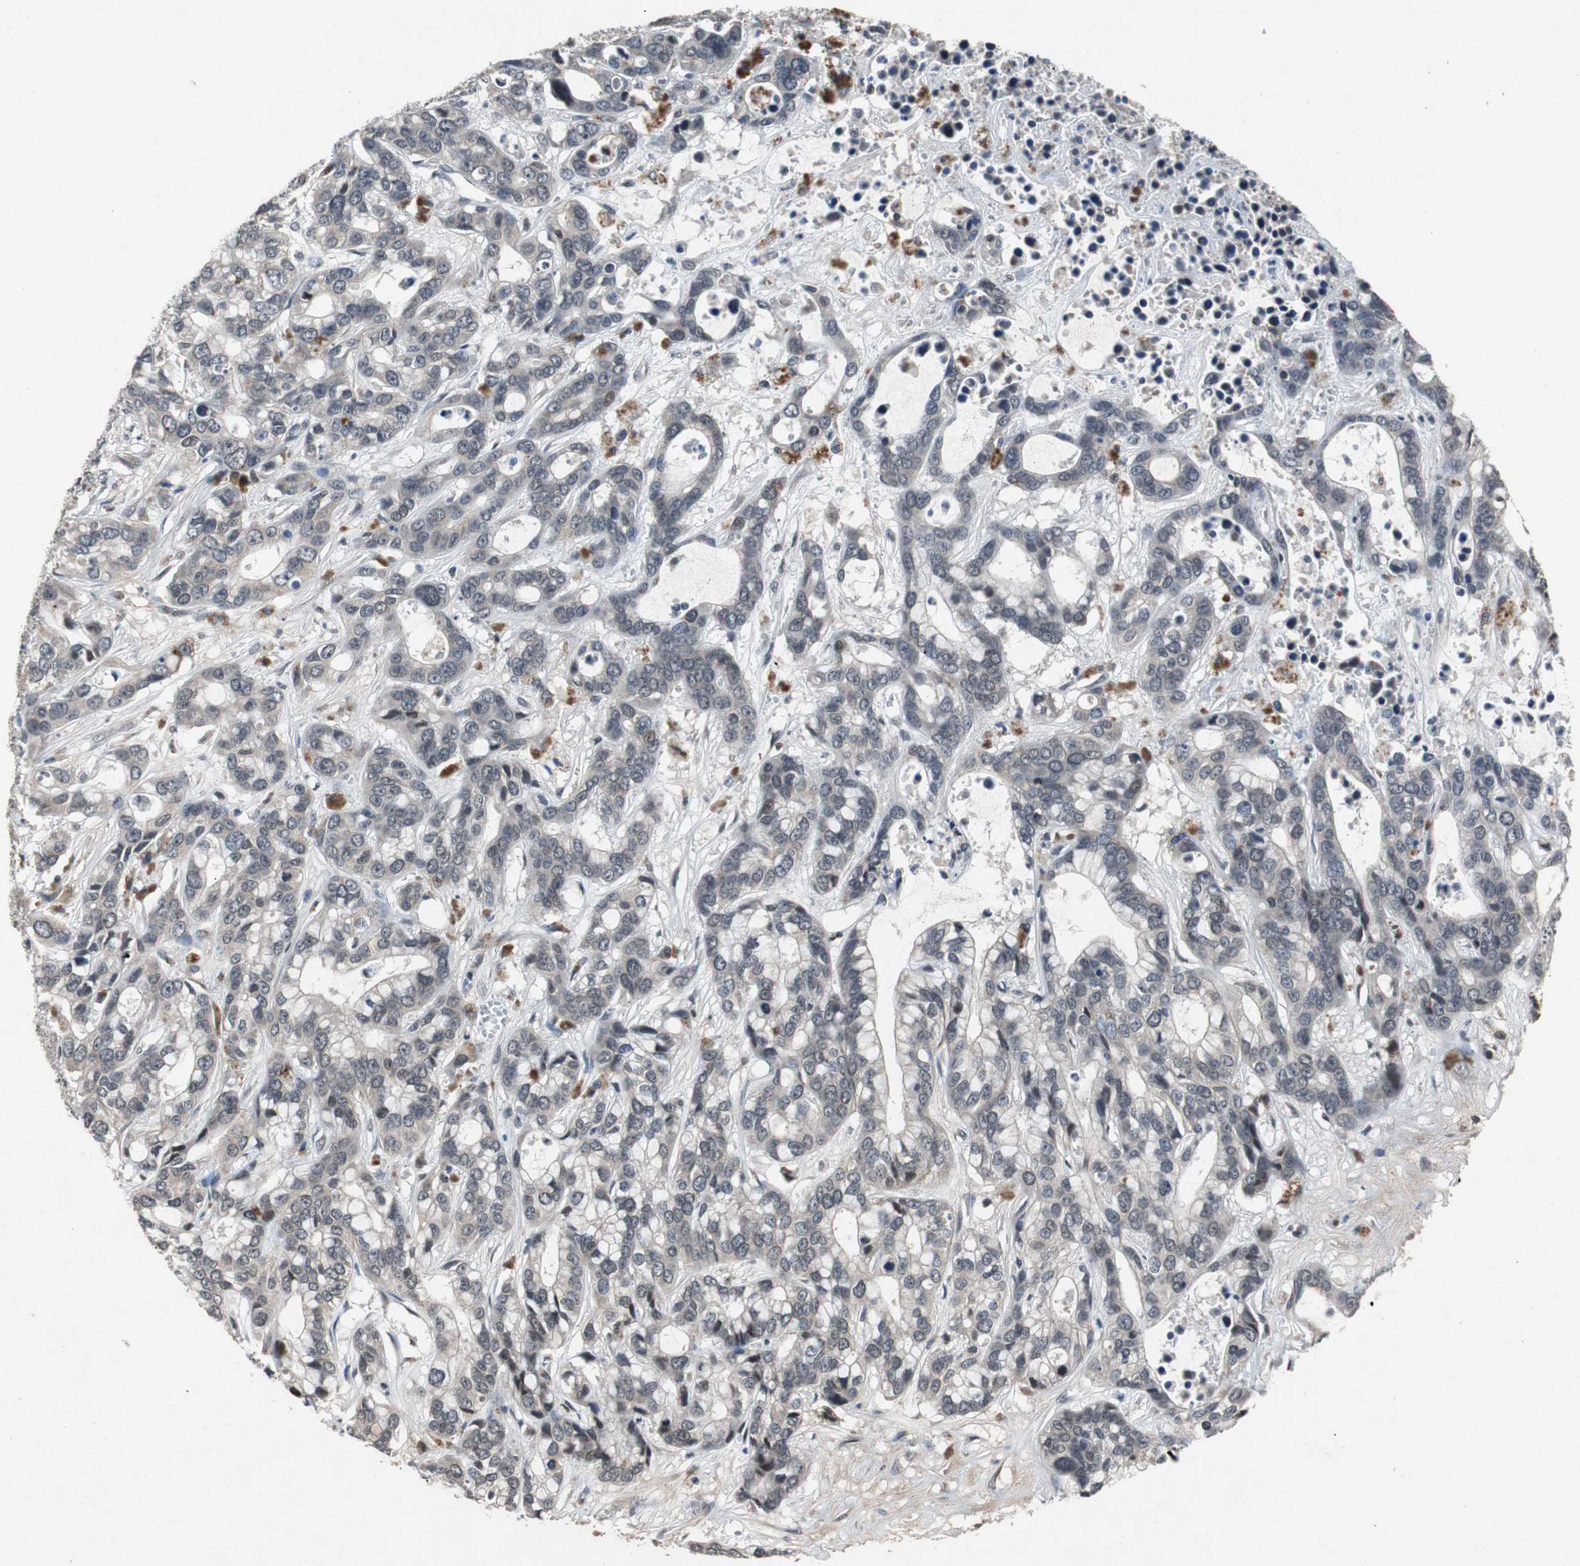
{"staining": {"intensity": "negative", "quantity": "none", "location": "none"}, "tissue": "liver cancer", "cell_type": "Tumor cells", "image_type": "cancer", "snomed": [{"axis": "morphology", "description": "Cholangiocarcinoma"}, {"axis": "topography", "description": "Liver"}], "caption": "DAB (3,3'-diaminobenzidine) immunohistochemical staining of liver cancer (cholangiocarcinoma) reveals no significant positivity in tumor cells.", "gene": "TP63", "patient": {"sex": "female", "age": 65}}